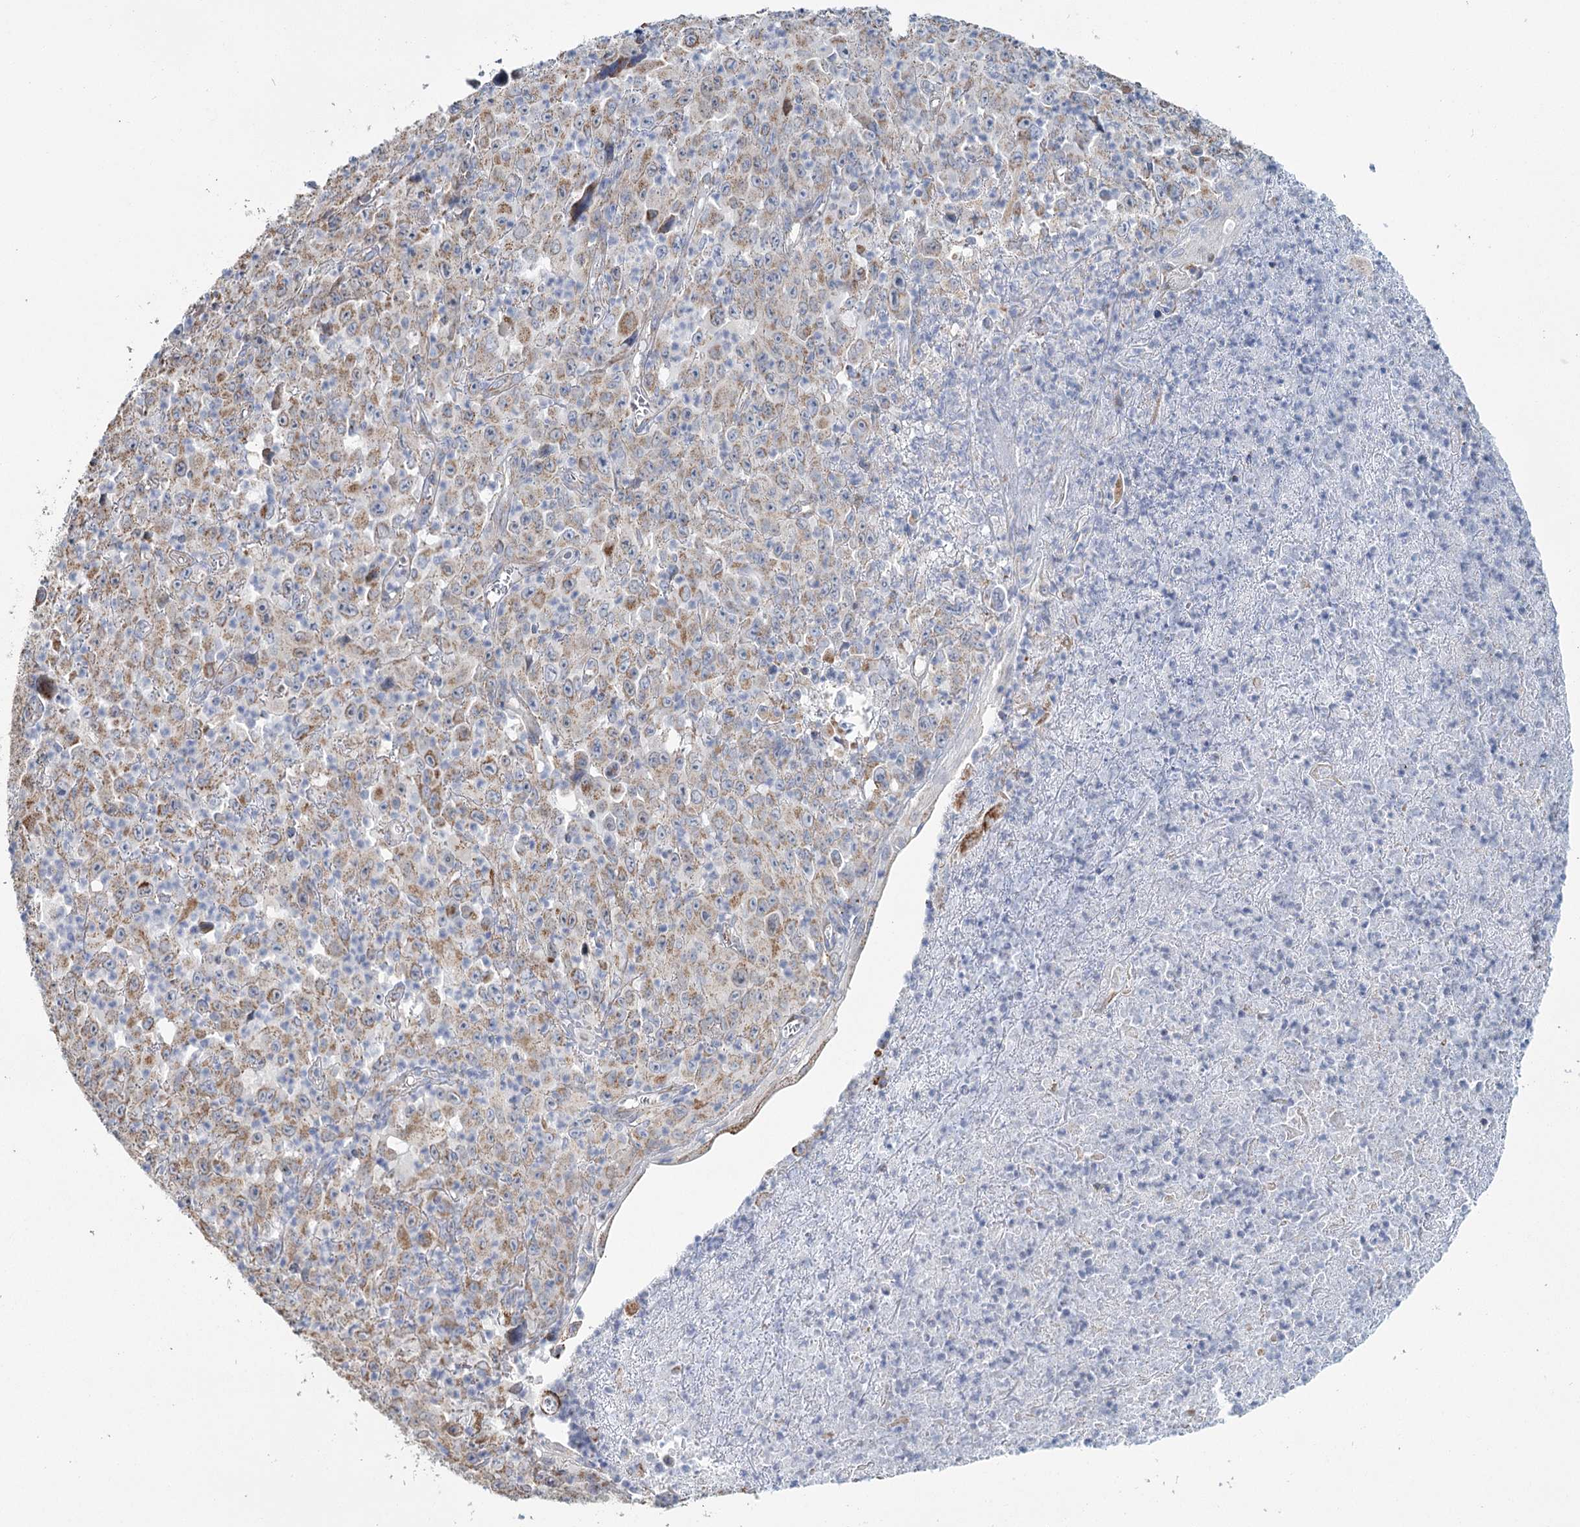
{"staining": {"intensity": "weak", "quantity": "25%-75%", "location": "cytoplasmic/membranous"}, "tissue": "melanoma", "cell_type": "Tumor cells", "image_type": "cancer", "snomed": [{"axis": "morphology", "description": "Malignant melanoma, Metastatic site"}, {"axis": "topography", "description": "Skin"}], "caption": "Weak cytoplasmic/membranous positivity for a protein is present in about 25%-75% of tumor cells of melanoma using immunohistochemistry.", "gene": "MRPL44", "patient": {"sex": "female", "age": 56}}